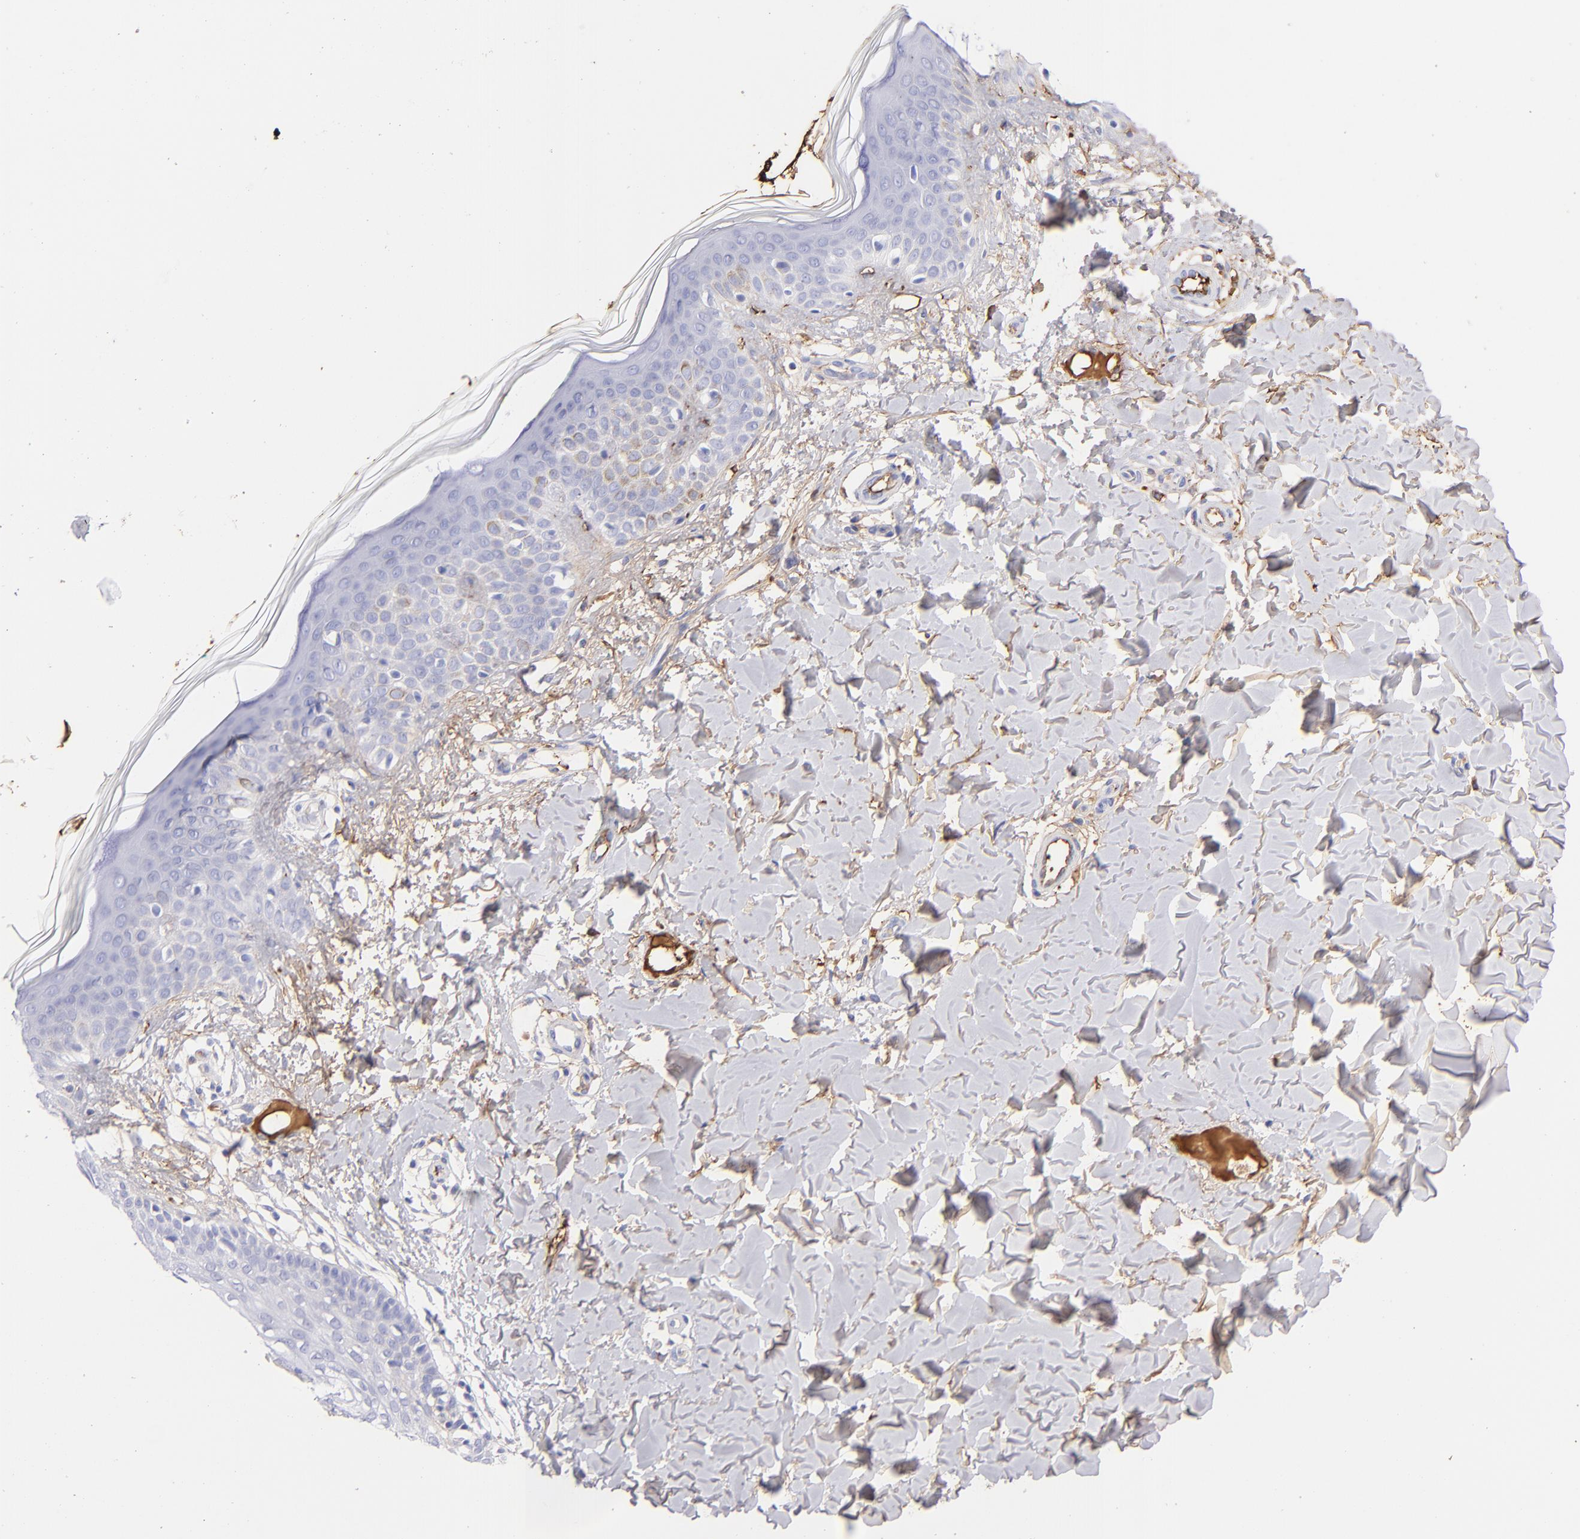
{"staining": {"intensity": "negative", "quantity": "none", "location": "none"}, "tissue": "skin", "cell_type": "Fibroblasts", "image_type": "normal", "snomed": [{"axis": "morphology", "description": "Normal tissue, NOS"}, {"axis": "topography", "description": "Skin"}], "caption": "High power microscopy photomicrograph of an immunohistochemistry histopathology image of unremarkable skin, revealing no significant staining in fibroblasts.", "gene": "FGB", "patient": {"sex": "male", "age": 32}}